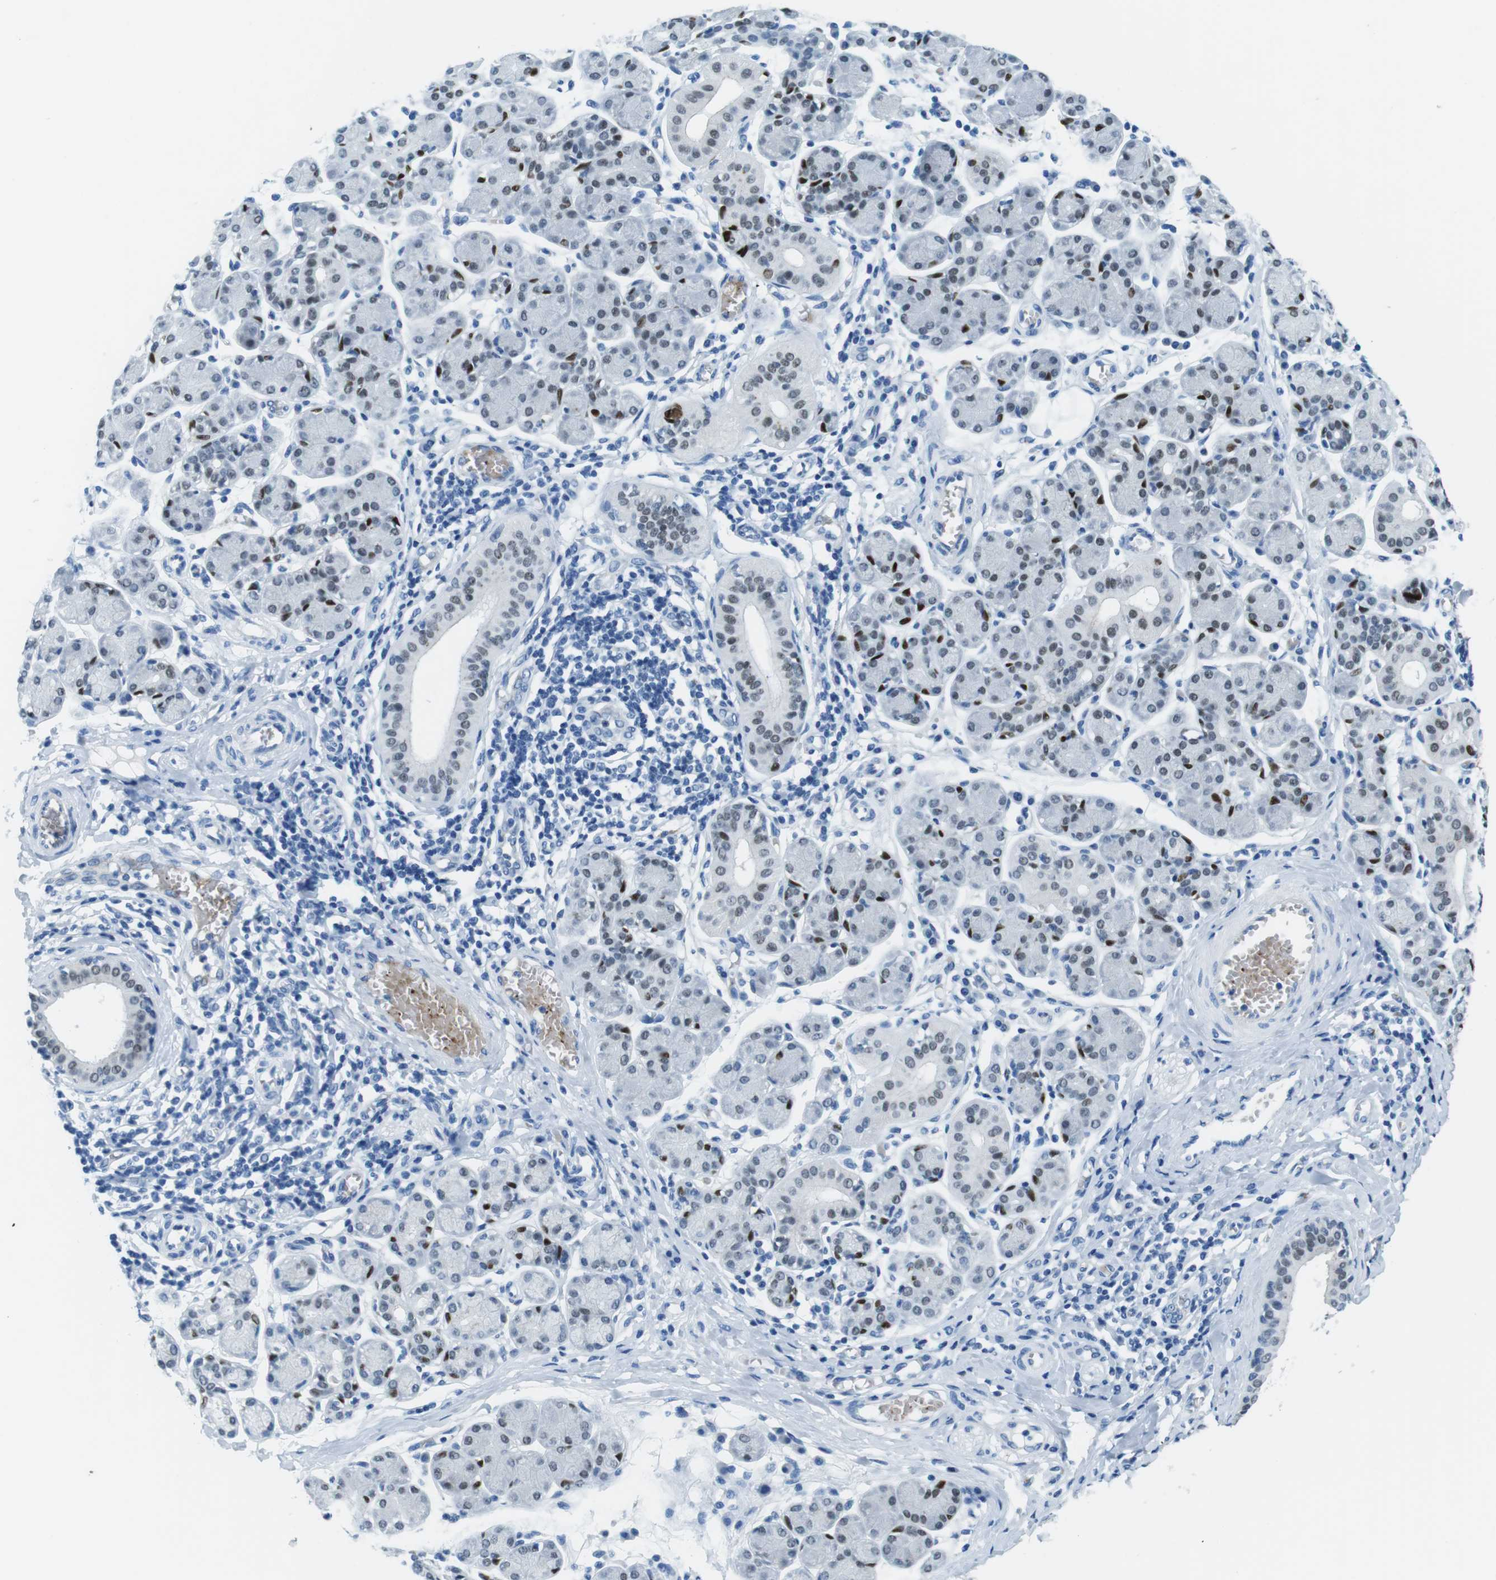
{"staining": {"intensity": "moderate", "quantity": "25%-75%", "location": "nuclear"}, "tissue": "salivary gland", "cell_type": "Glandular cells", "image_type": "normal", "snomed": [{"axis": "morphology", "description": "Normal tissue, NOS"}, {"axis": "morphology", "description": "Inflammation, NOS"}, {"axis": "topography", "description": "Lymph node"}, {"axis": "topography", "description": "Salivary gland"}], "caption": "Protein staining of unremarkable salivary gland exhibits moderate nuclear positivity in approximately 25%-75% of glandular cells.", "gene": "TFAP2C", "patient": {"sex": "male", "age": 3}}